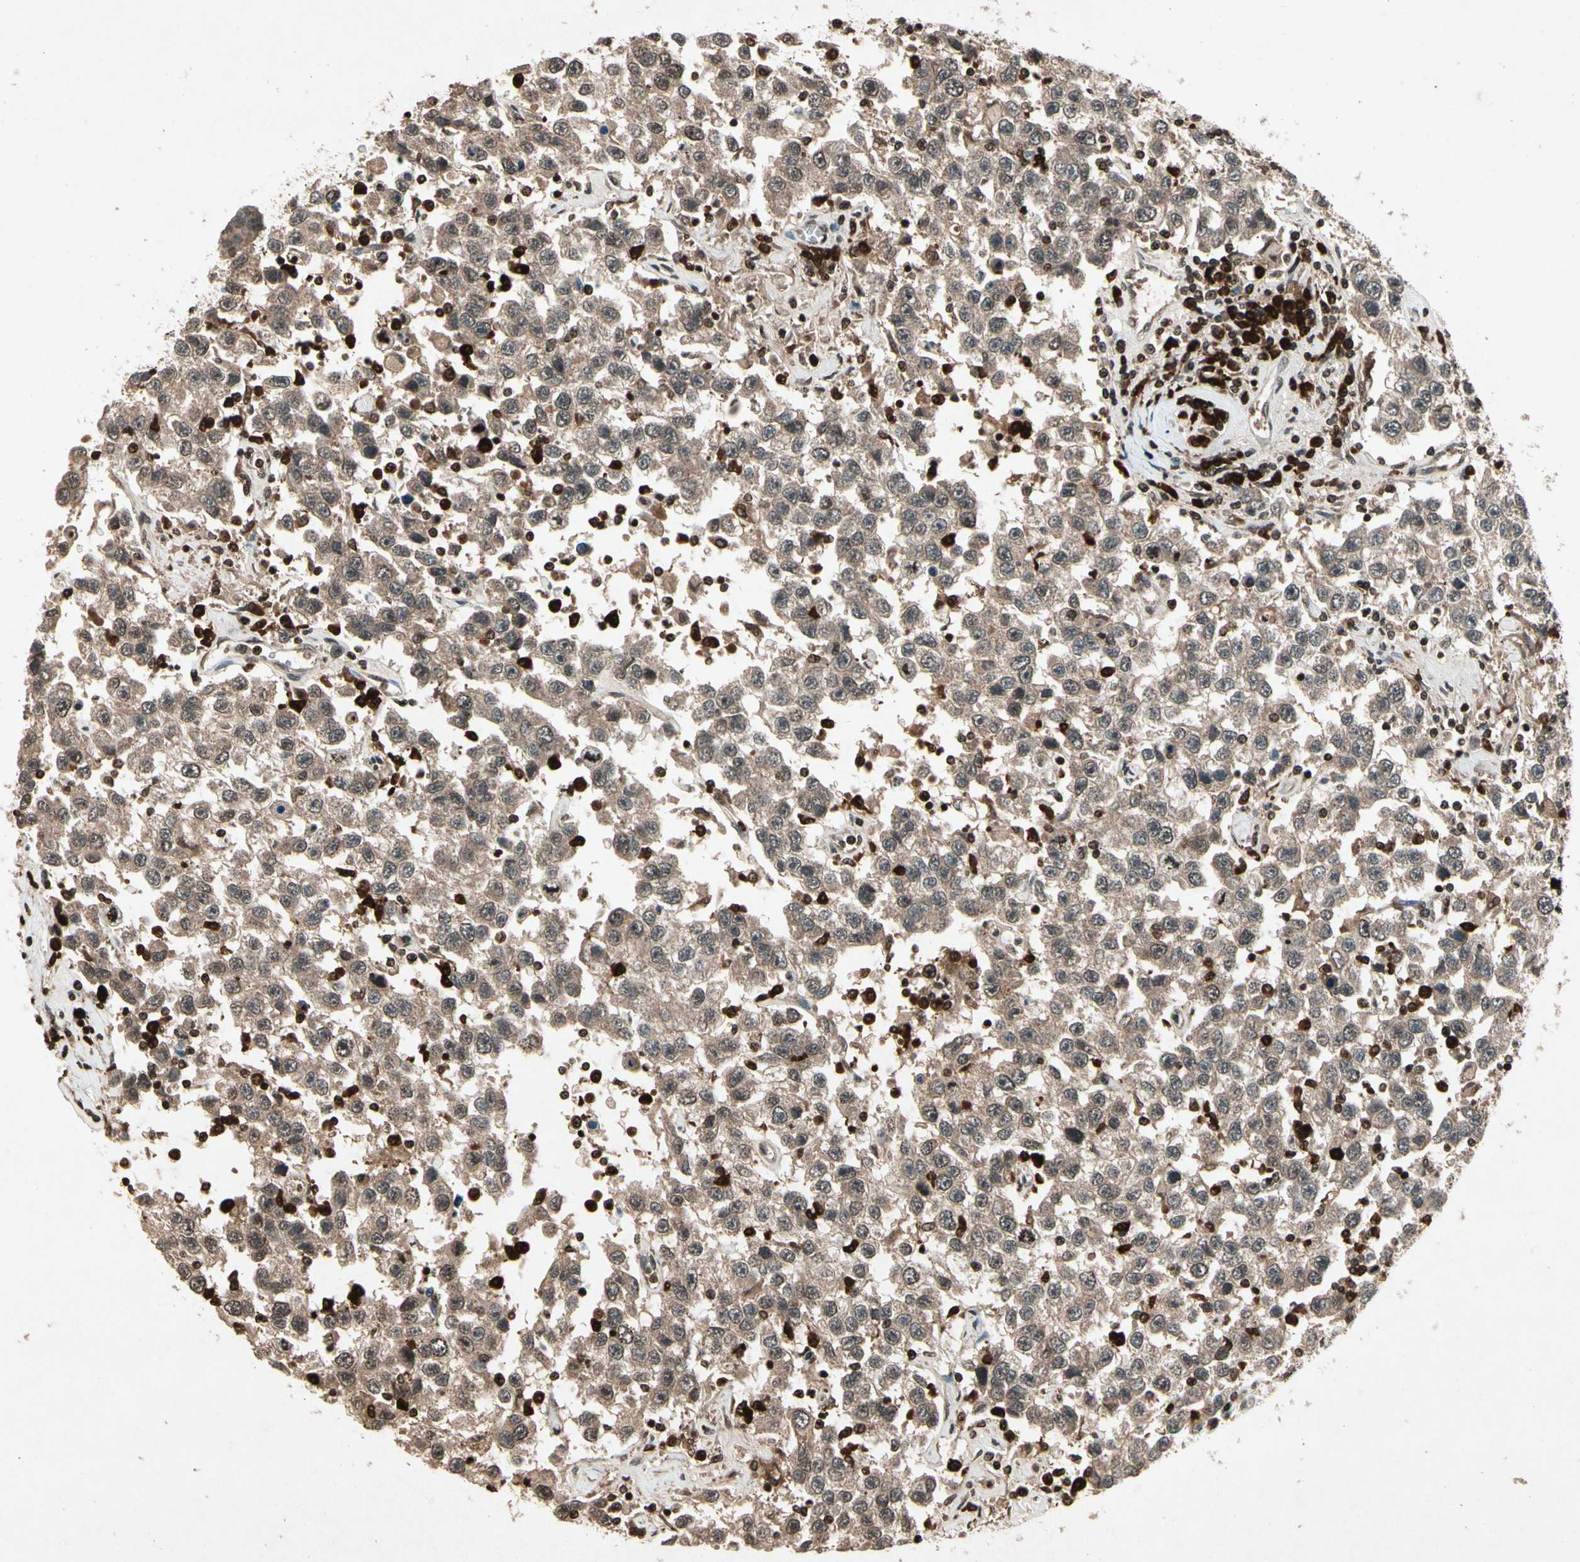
{"staining": {"intensity": "moderate", "quantity": ">75%", "location": "cytoplasmic/membranous"}, "tissue": "testis cancer", "cell_type": "Tumor cells", "image_type": "cancer", "snomed": [{"axis": "morphology", "description": "Seminoma, NOS"}, {"axis": "topography", "description": "Testis"}], "caption": "This is a histology image of immunohistochemistry (IHC) staining of seminoma (testis), which shows moderate staining in the cytoplasmic/membranous of tumor cells.", "gene": "GLRX", "patient": {"sex": "male", "age": 41}}